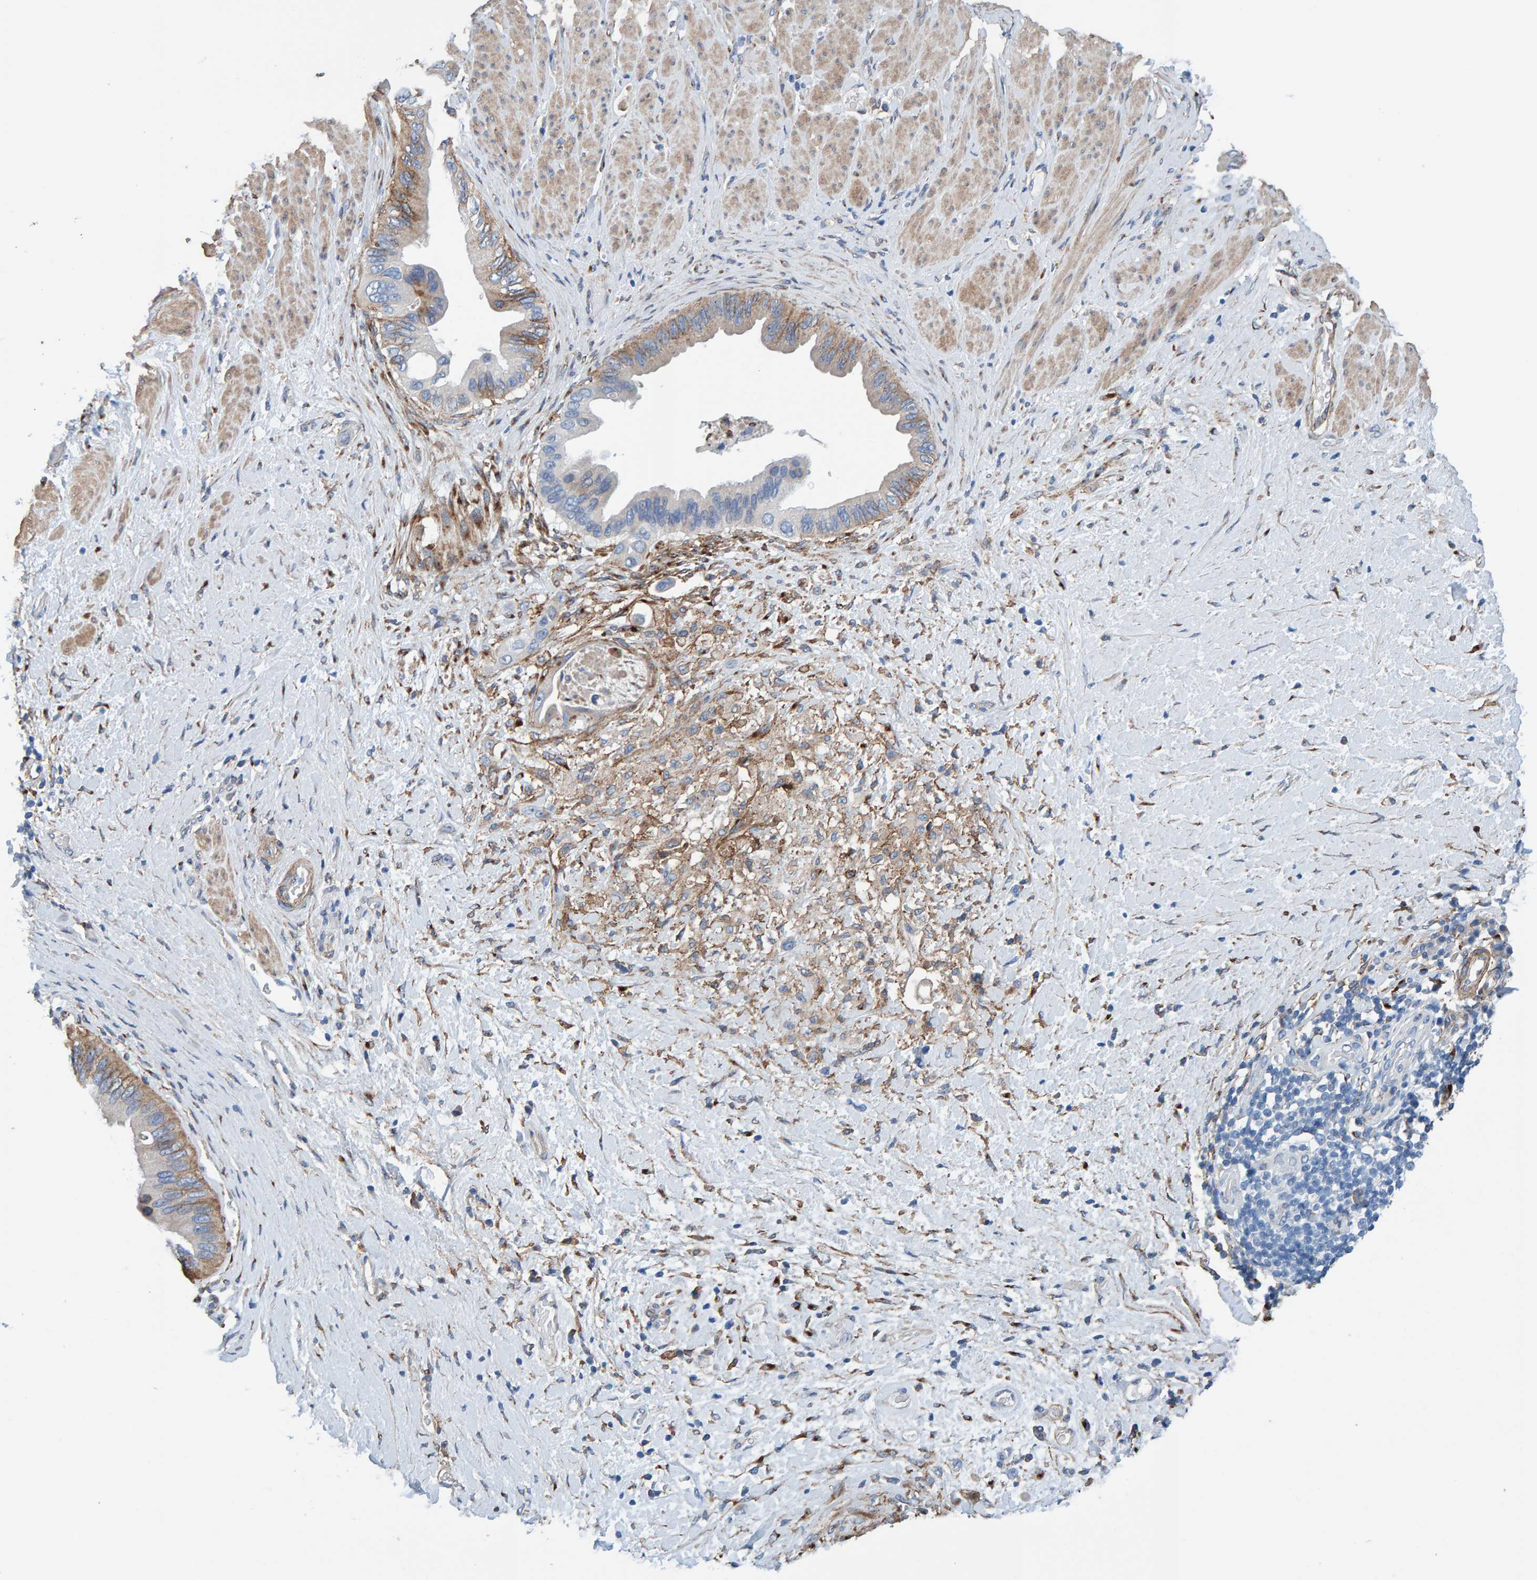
{"staining": {"intensity": "weak", "quantity": "<25%", "location": "cytoplasmic/membranous"}, "tissue": "pancreatic cancer", "cell_type": "Tumor cells", "image_type": "cancer", "snomed": [{"axis": "morphology", "description": "Adenocarcinoma, NOS"}, {"axis": "topography", "description": "Pancreas"}], "caption": "Tumor cells show no significant protein expression in pancreatic cancer.", "gene": "LRP1", "patient": {"sex": "female", "age": 56}}